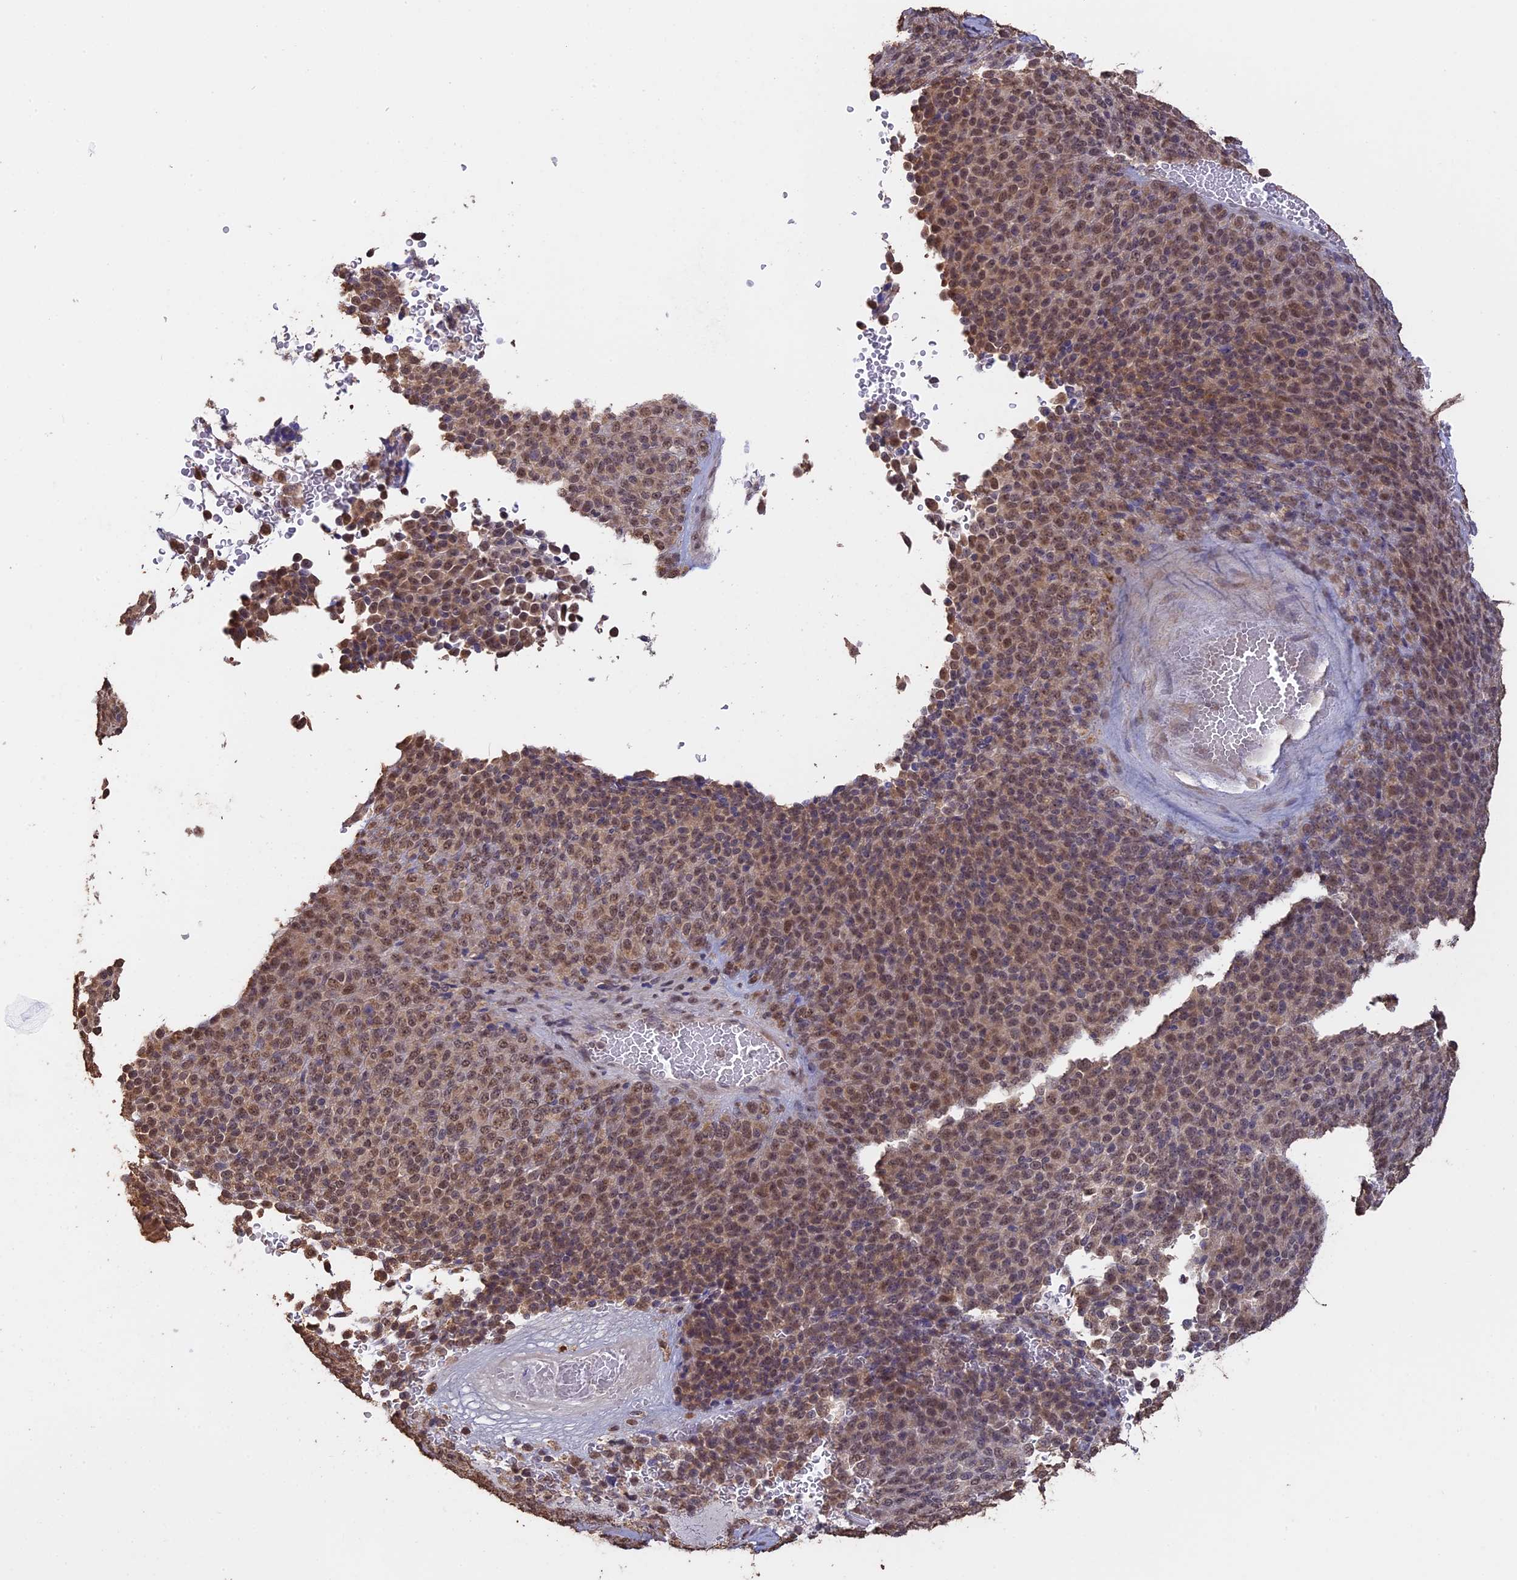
{"staining": {"intensity": "moderate", "quantity": ">75%", "location": "nuclear"}, "tissue": "melanoma", "cell_type": "Tumor cells", "image_type": "cancer", "snomed": [{"axis": "morphology", "description": "Malignant melanoma, Metastatic site"}, {"axis": "topography", "description": "Brain"}], "caption": "Protein analysis of melanoma tissue displays moderate nuclear expression in about >75% of tumor cells.", "gene": "PSMC6", "patient": {"sex": "female", "age": 56}}